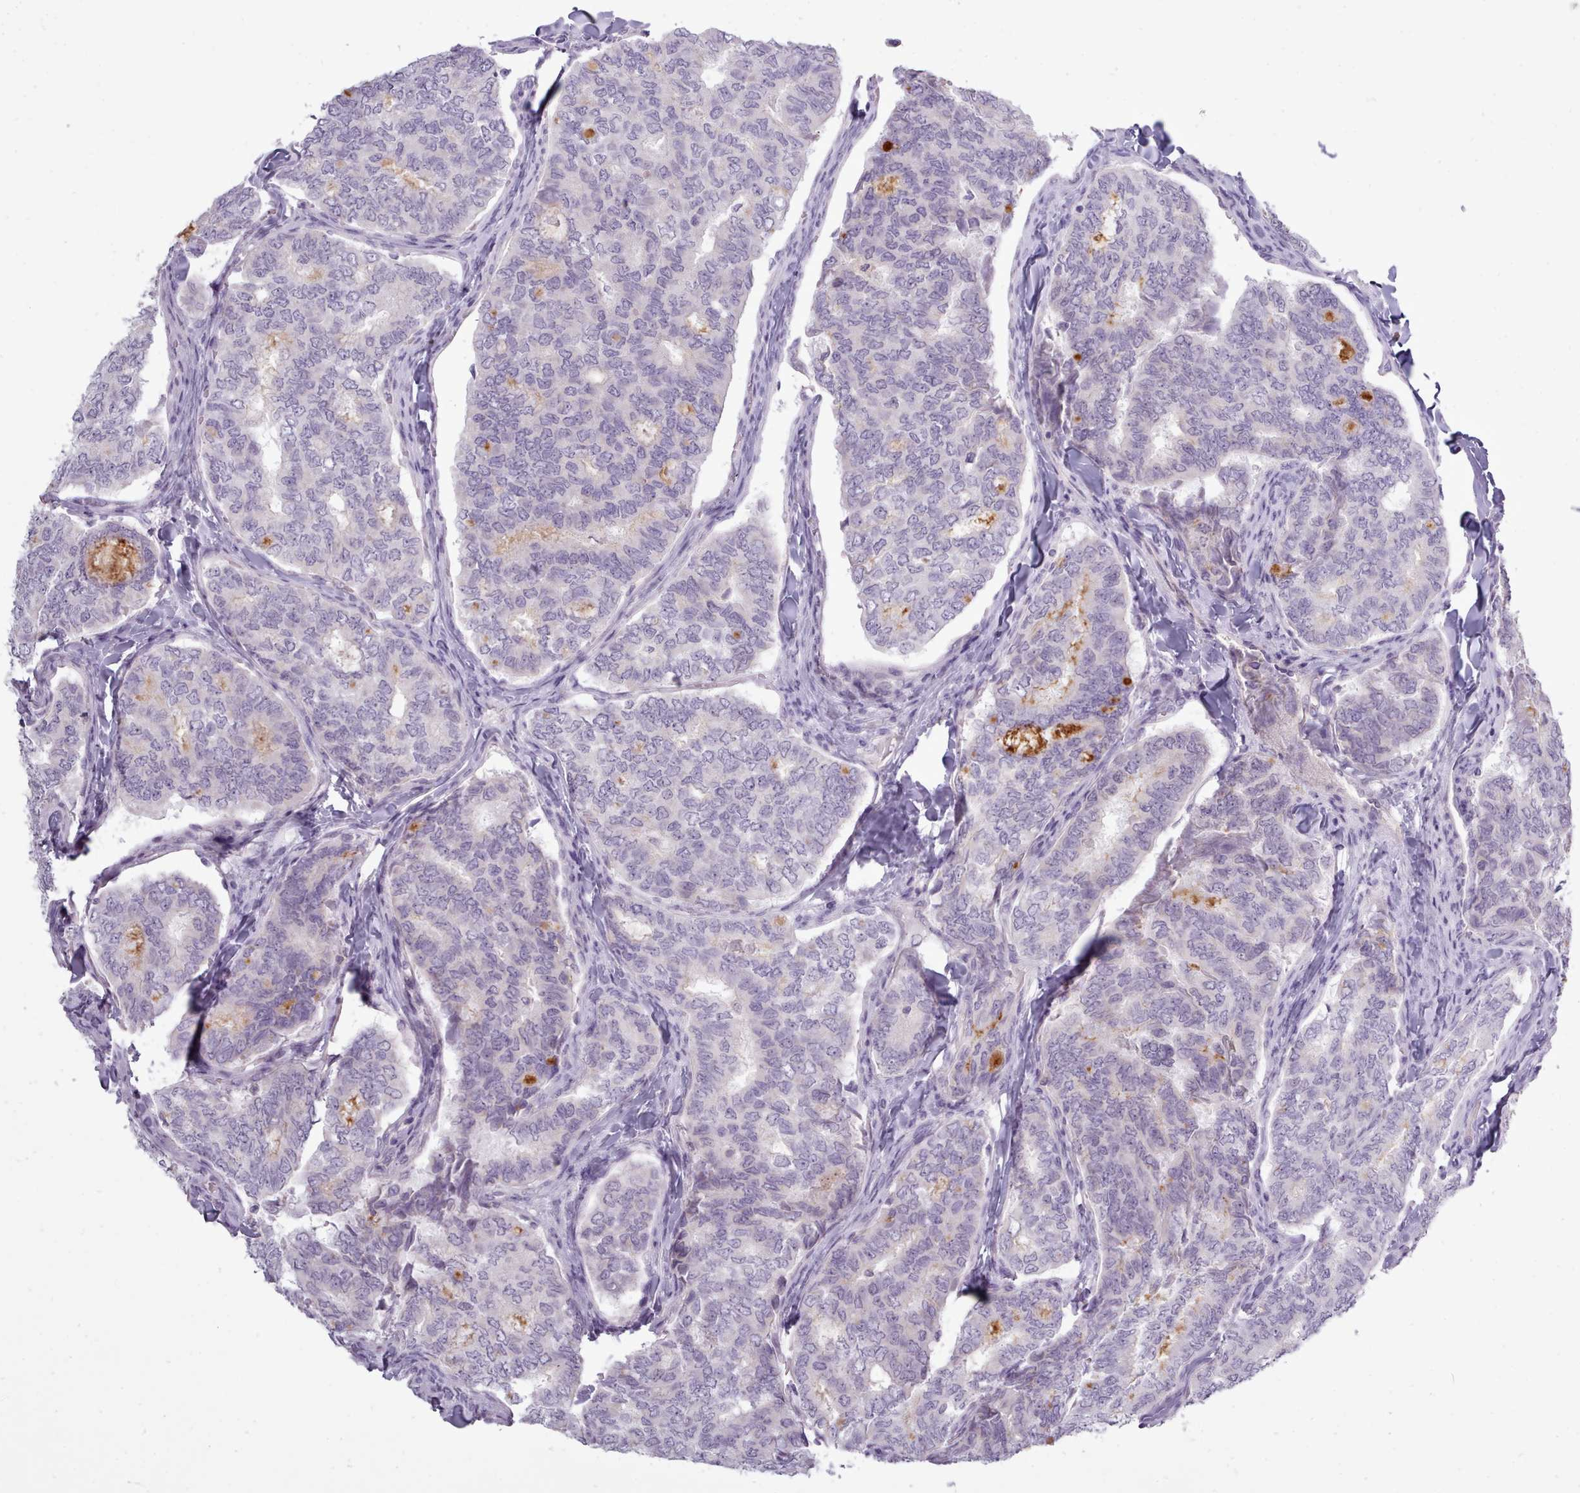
{"staining": {"intensity": "negative", "quantity": "none", "location": "none"}, "tissue": "thyroid cancer", "cell_type": "Tumor cells", "image_type": "cancer", "snomed": [{"axis": "morphology", "description": "Papillary adenocarcinoma, NOS"}, {"axis": "topography", "description": "Thyroid gland"}], "caption": "Immunohistochemistry micrograph of neoplastic tissue: human papillary adenocarcinoma (thyroid) stained with DAB exhibits no significant protein expression in tumor cells. (DAB immunohistochemistry (IHC), high magnification).", "gene": "BDKRB2", "patient": {"sex": "female", "age": 35}}